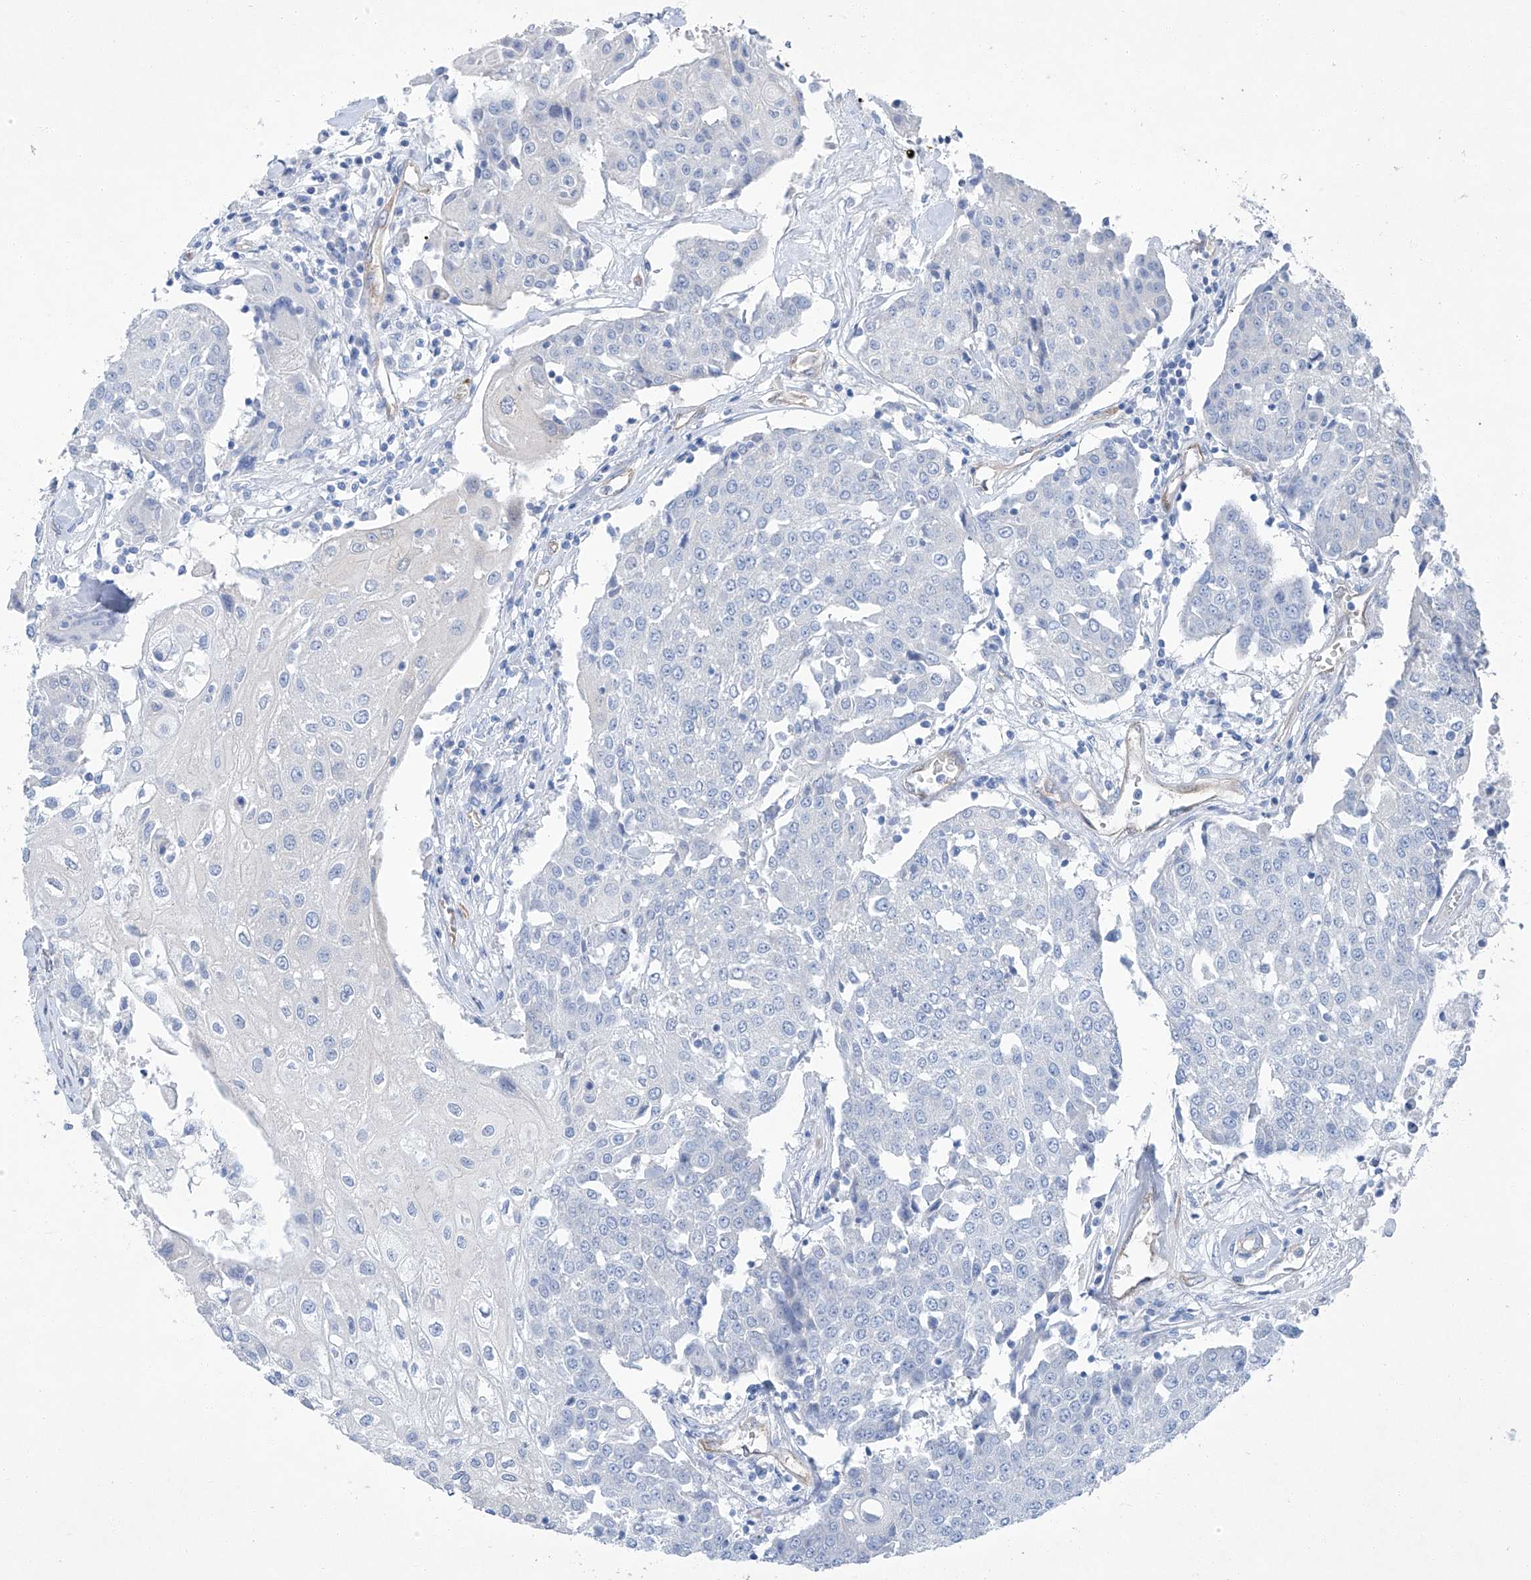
{"staining": {"intensity": "negative", "quantity": "none", "location": "none"}, "tissue": "urothelial cancer", "cell_type": "Tumor cells", "image_type": "cancer", "snomed": [{"axis": "morphology", "description": "Urothelial carcinoma, High grade"}, {"axis": "topography", "description": "Urinary bladder"}], "caption": "This is a histopathology image of immunohistochemistry (IHC) staining of high-grade urothelial carcinoma, which shows no expression in tumor cells. (DAB (3,3'-diaminobenzidine) immunohistochemistry with hematoxylin counter stain).", "gene": "MAGI1", "patient": {"sex": "female", "age": 85}}